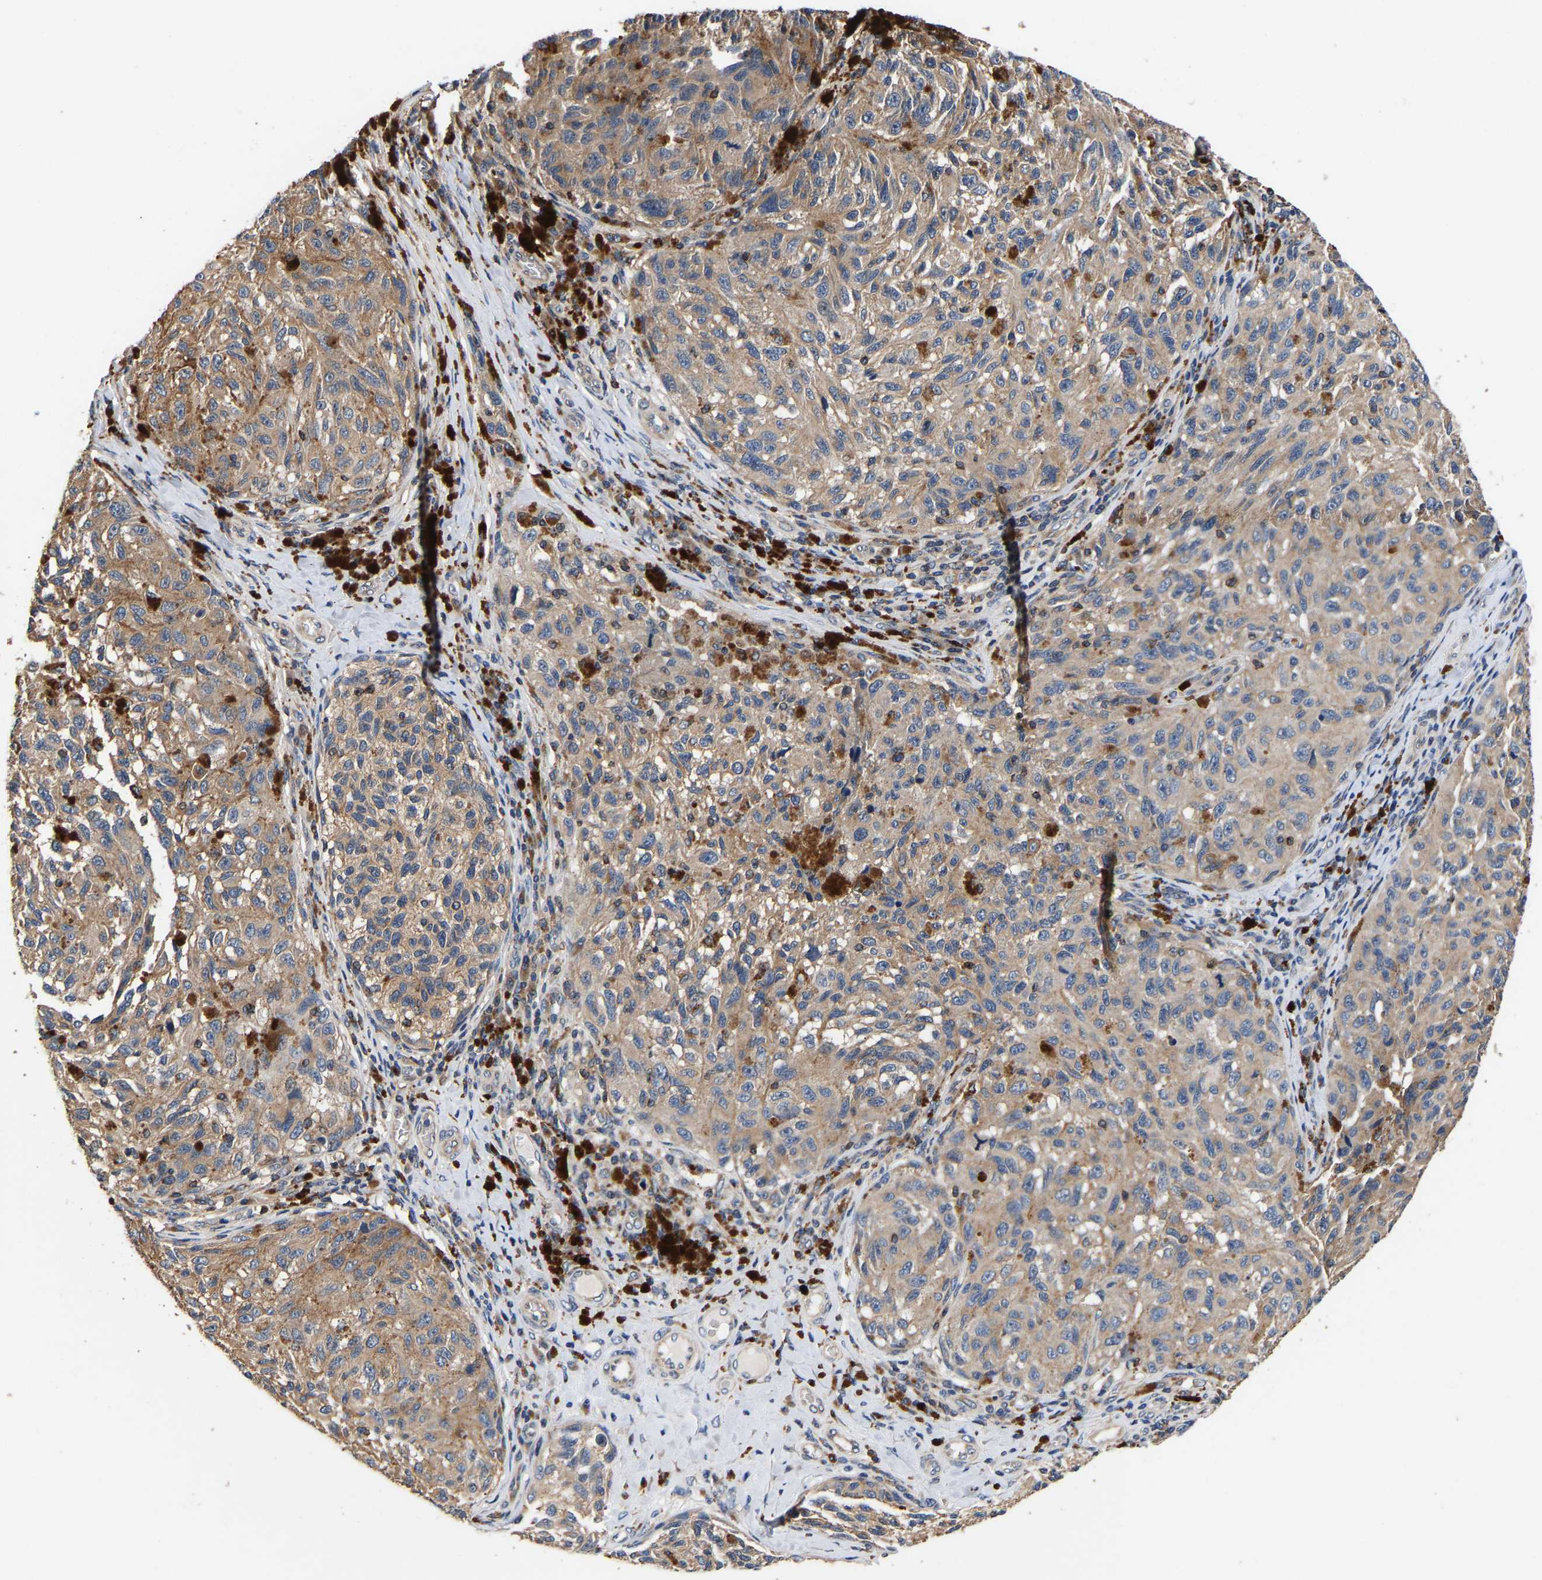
{"staining": {"intensity": "weak", "quantity": ">75%", "location": "cytoplasmic/membranous"}, "tissue": "melanoma", "cell_type": "Tumor cells", "image_type": "cancer", "snomed": [{"axis": "morphology", "description": "Malignant melanoma, NOS"}, {"axis": "topography", "description": "Skin"}], "caption": "Immunohistochemistry (IHC) of malignant melanoma demonstrates low levels of weak cytoplasmic/membranous staining in about >75% of tumor cells.", "gene": "LRBA", "patient": {"sex": "female", "age": 73}}